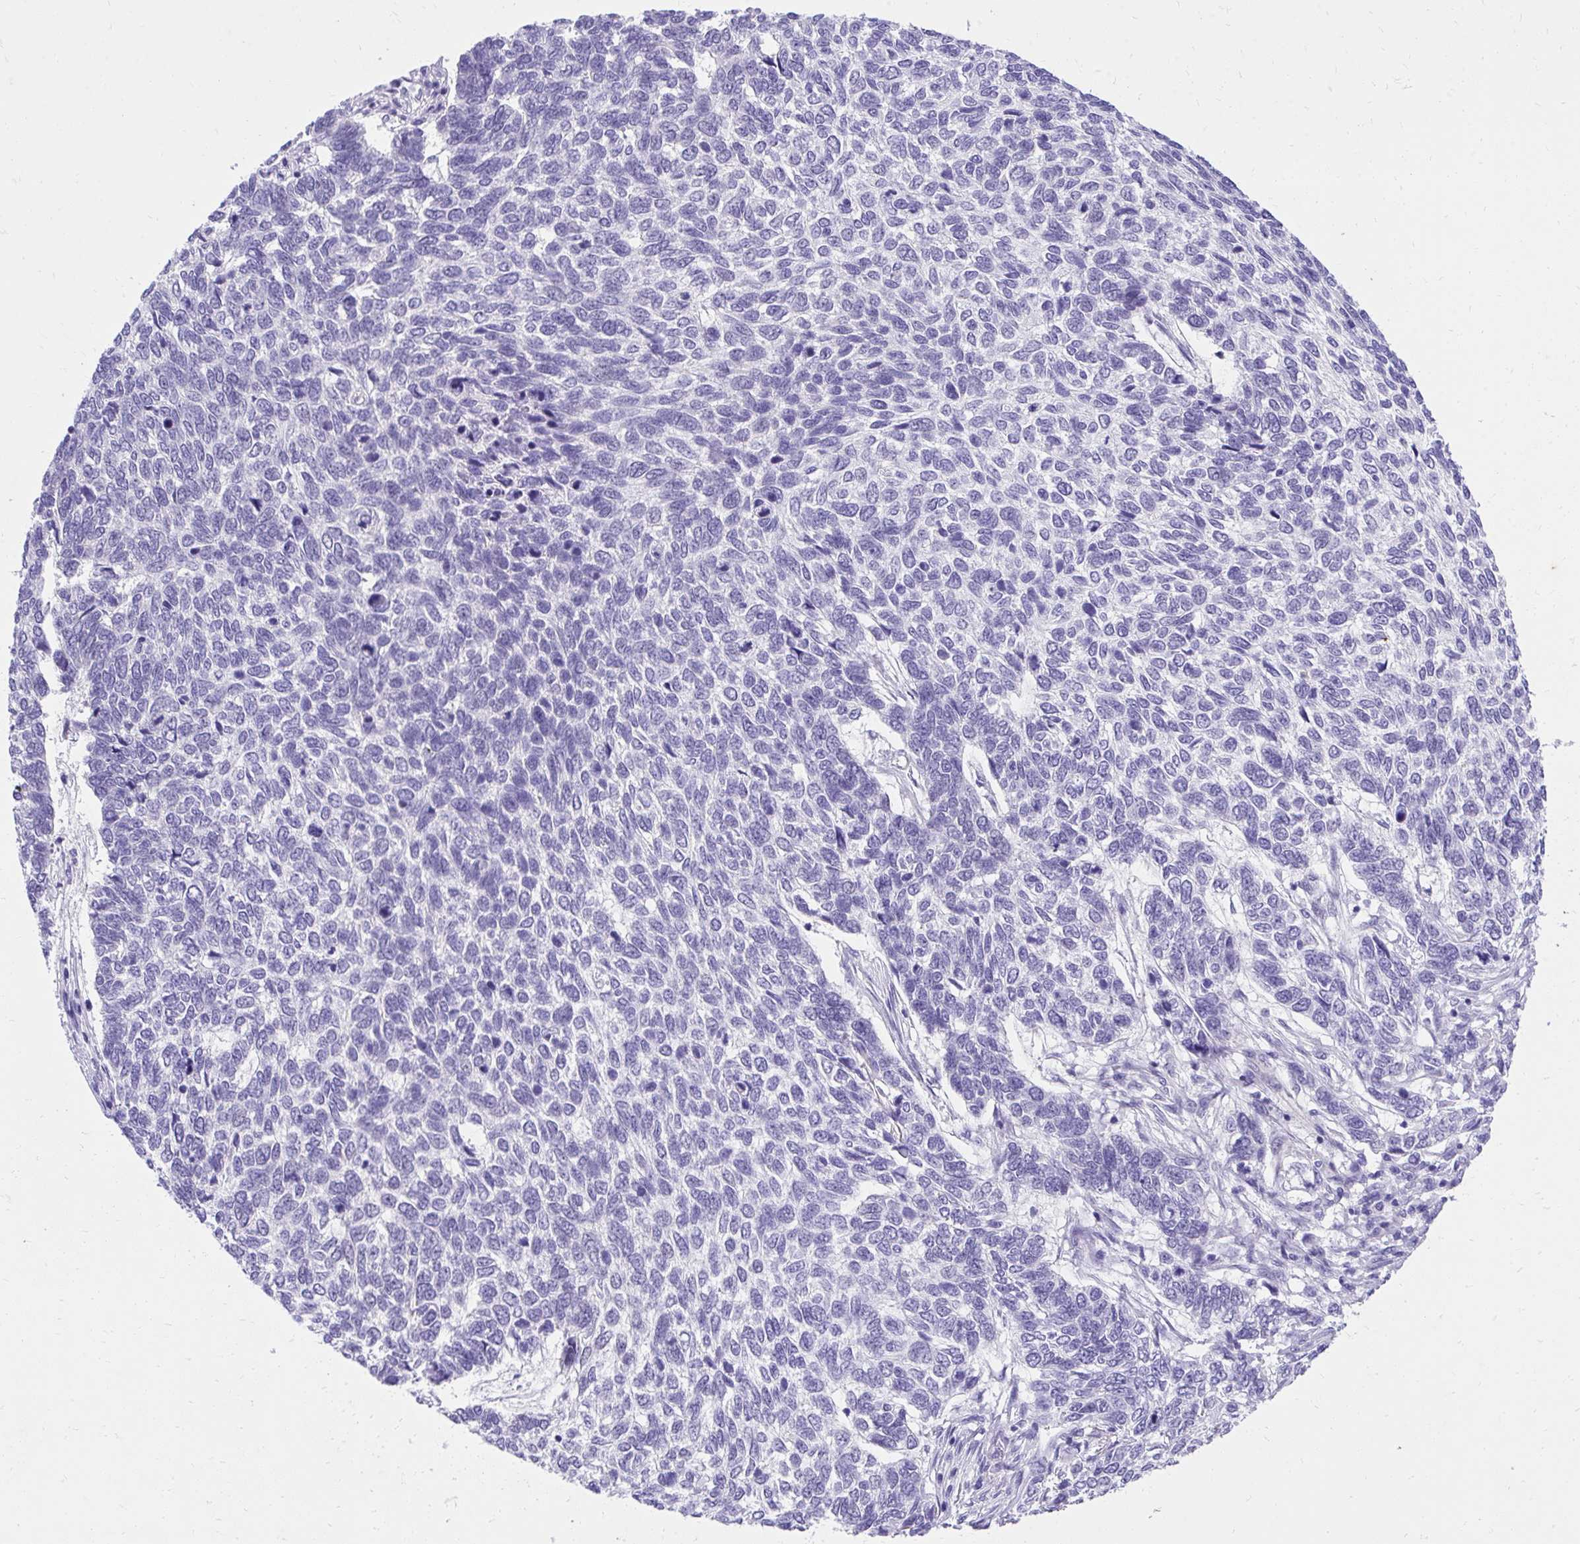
{"staining": {"intensity": "negative", "quantity": "none", "location": "none"}, "tissue": "skin cancer", "cell_type": "Tumor cells", "image_type": "cancer", "snomed": [{"axis": "morphology", "description": "Basal cell carcinoma"}, {"axis": "topography", "description": "Skin"}], "caption": "High power microscopy micrograph of an IHC photomicrograph of skin cancer (basal cell carcinoma), revealing no significant expression in tumor cells.", "gene": "KLK1", "patient": {"sex": "female", "age": 65}}